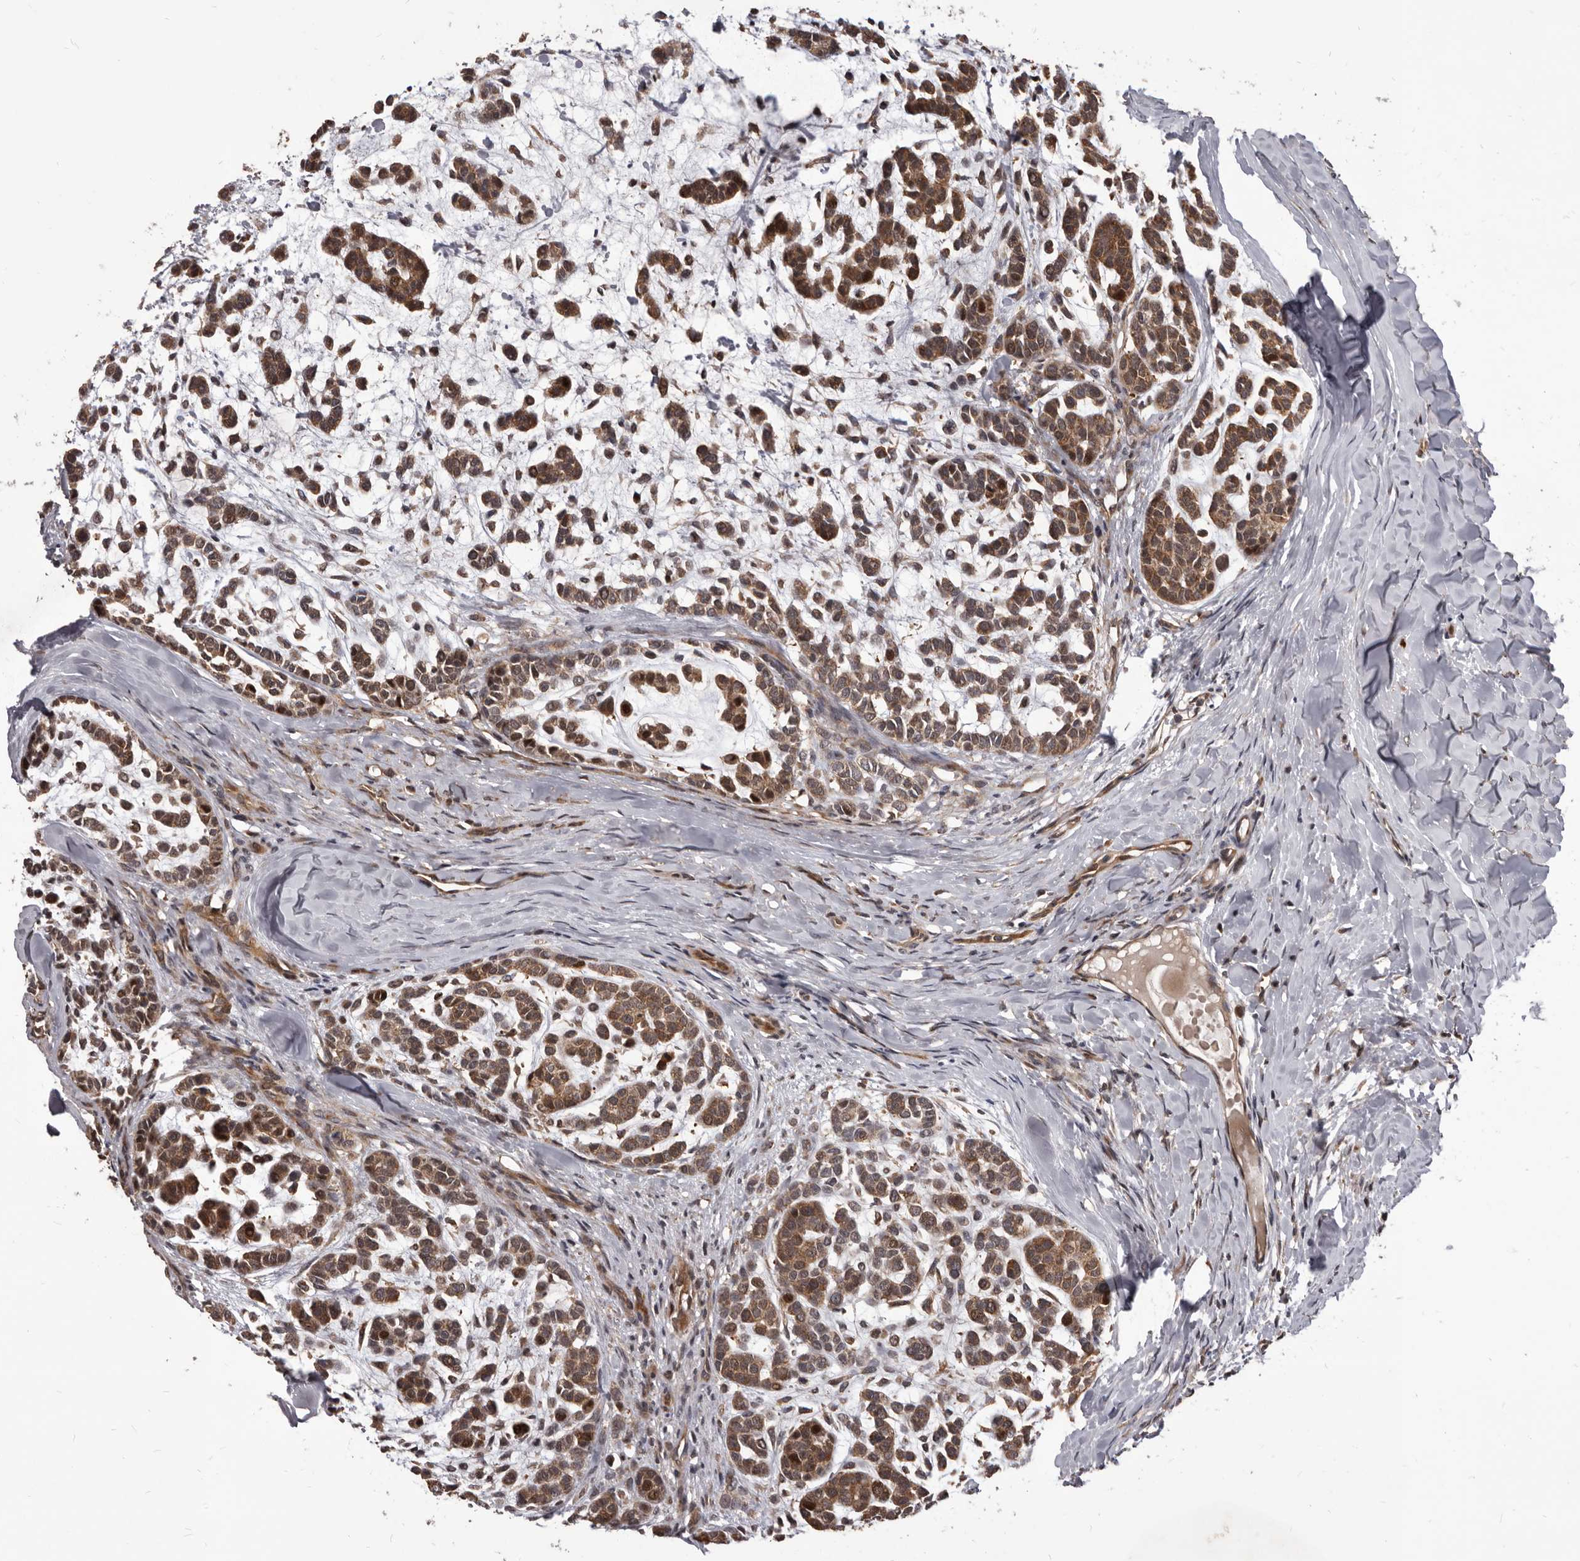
{"staining": {"intensity": "moderate", "quantity": ">75%", "location": "cytoplasmic/membranous"}, "tissue": "head and neck cancer", "cell_type": "Tumor cells", "image_type": "cancer", "snomed": [{"axis": "morphology", "description": "Adenocarcinoma, NOS"}, {"axis": "morphology", "description": "Adenoma, NOS"}, {"axis": "topography", "description": "Head-Neck"}], "caption": "Immunohistochemistry (IHC) micrograph of neoplastic tissue: human adenocarcinoma (head and neck) stained using immunohistochemistry (IHC) shows medium levels of moderate protein expression localized specifically in the cytoplasmic/membranous of tumor cells, appearing as a cytoplasmic/membranous brown color.", "gene": "MAP3K14", "patient": {"sex": "female", "age": 55}}